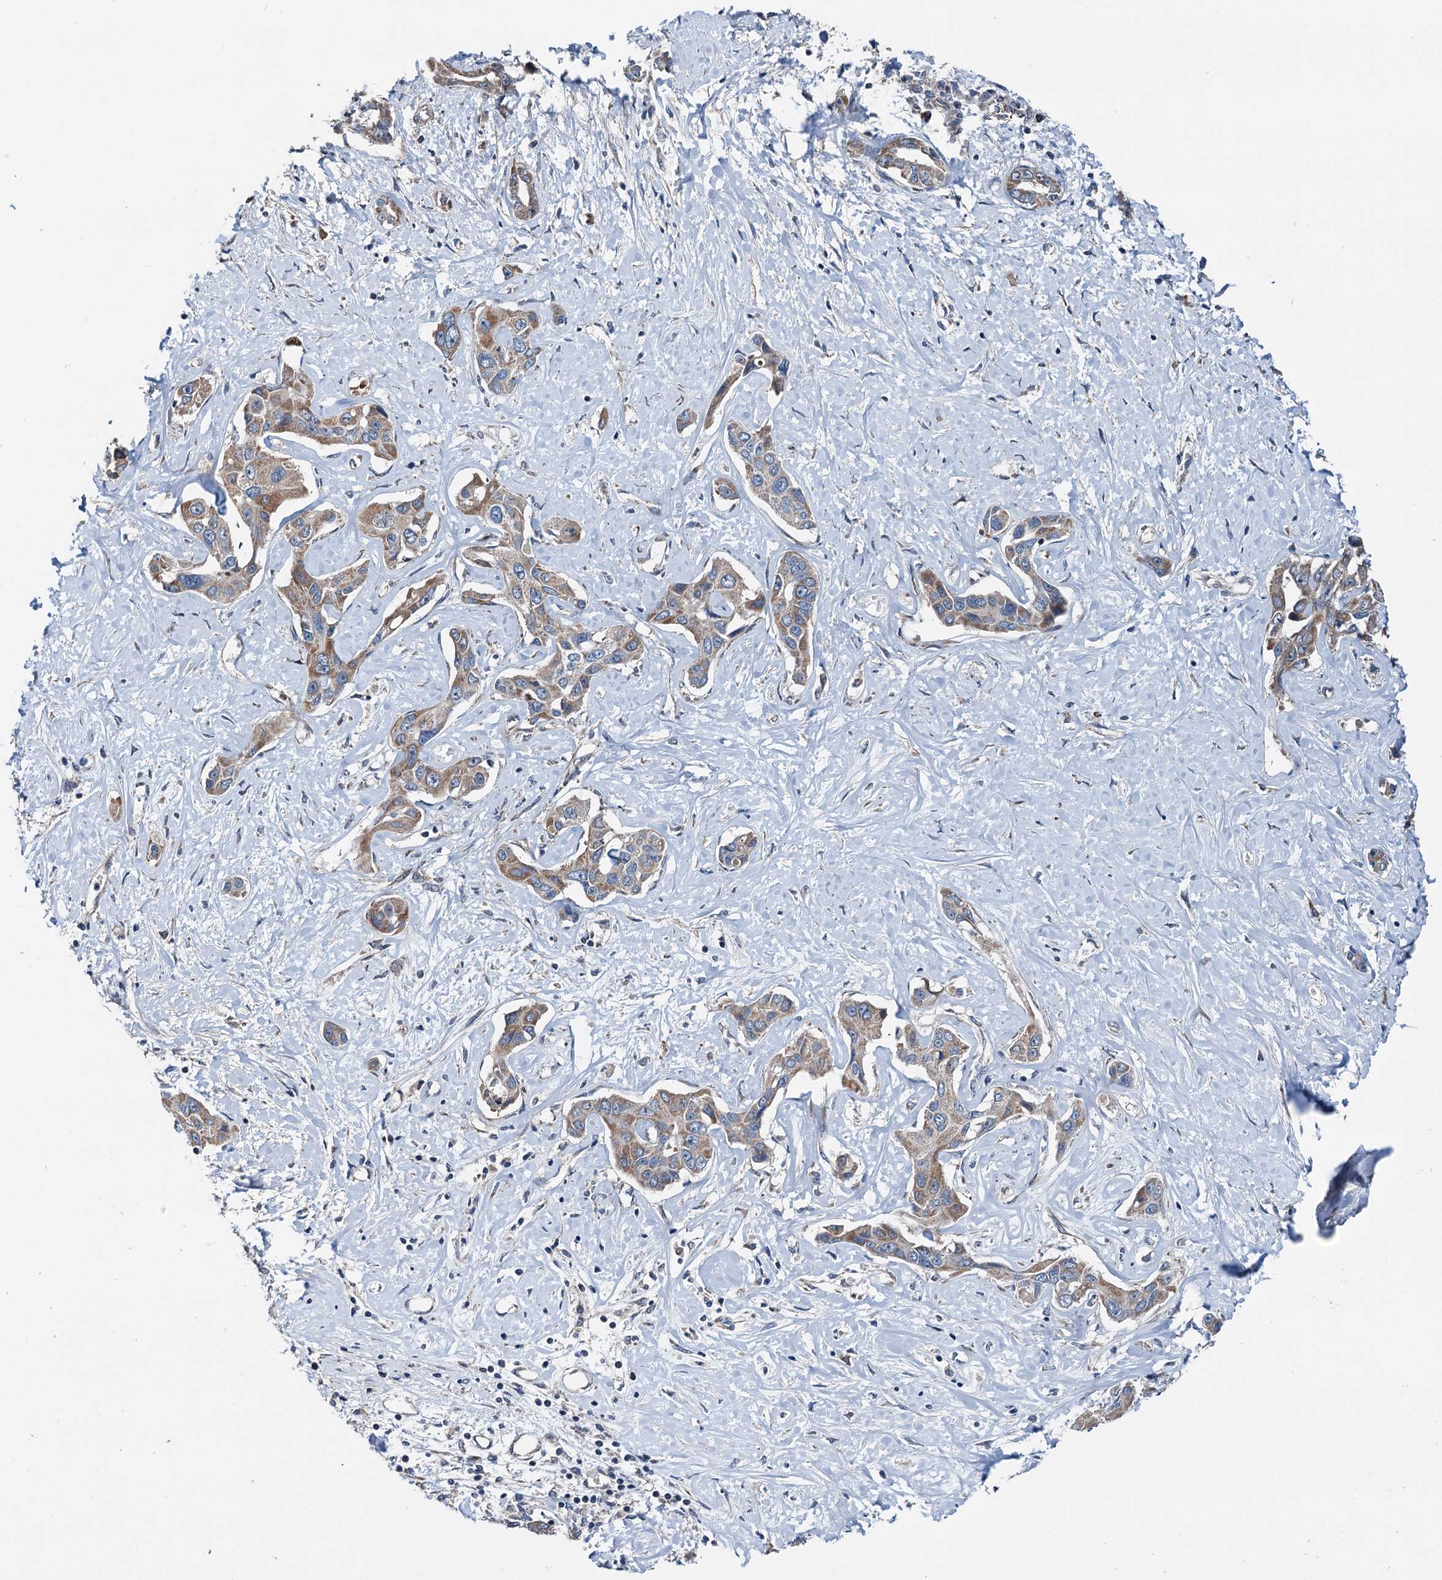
{"staining": {"intensity": "moderate", "quantity": ">75%", "location": "cytoplasmic/membranous"}, "tissue": "liver cancer", "cell_type": "Tumor cells", "image_type": "cancer", "snomed": [{"axis": "morphology", "description": "Cholangiocarcinoma"}, {"axis": "topography", "description": "Liver"}], "caption": "Protein analysis of liver cancer (cholangiocarcinoma) tissue reveals moderate cytoplasmic/membranous staining in about >75% of tumor cells.", "gene": "ELAC1", "patient": {"sex": "male", "age": 59}}